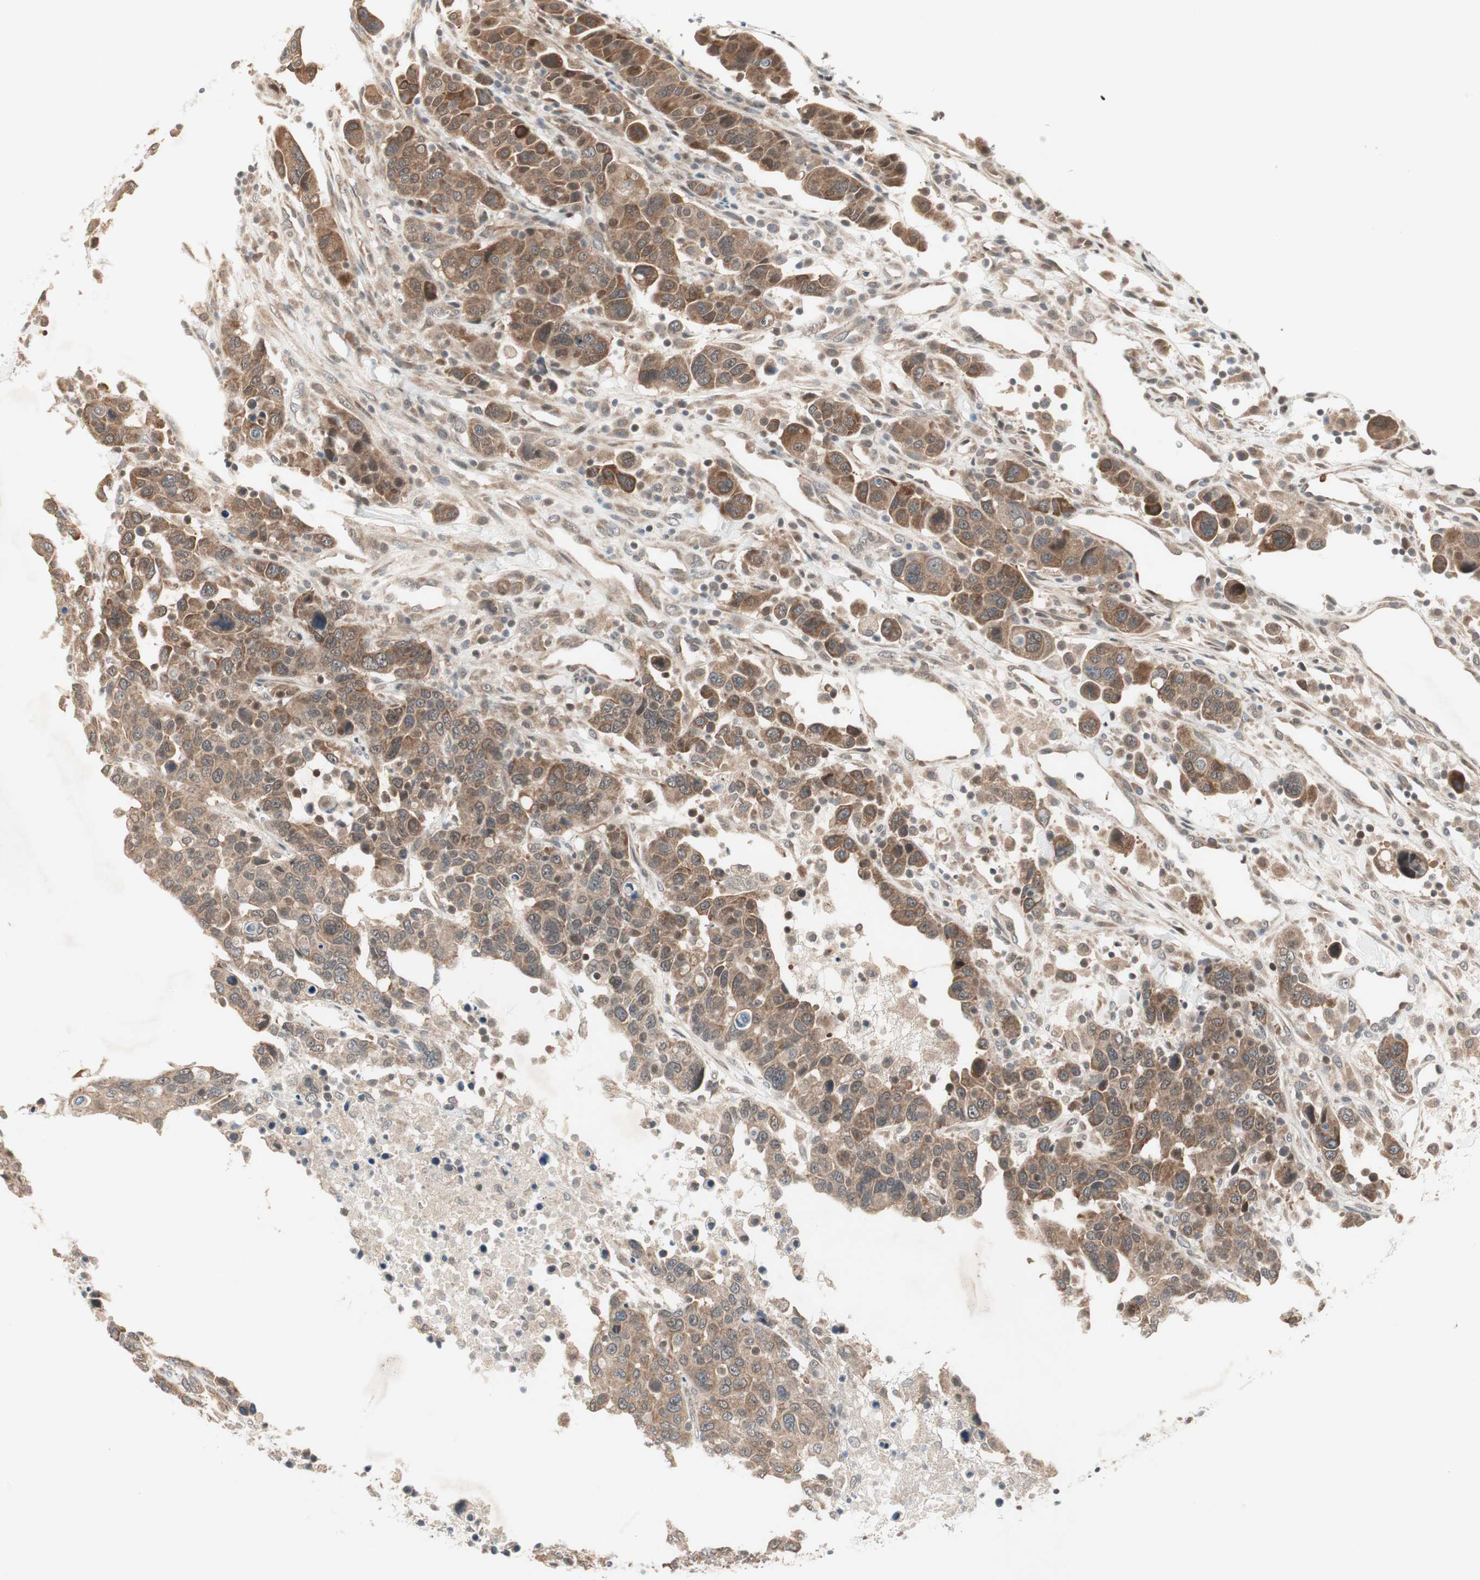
{"staining": {"intensity": "moderate", "quantity": ">75%", "location": "cytoplasmic/membranous"}, "tissue": "breast cancer", "cell_type": "Tumor cells", "image_type": "cancer", "snomed": [{"axis": "morphology", "description": "Duct carcinoma"}, {"axis": "topography", "description": "Breast"}], "caption": "Breast cancer tissue exhibits moderate cytoplasmic/membranous positivity in about >75% of tumor cells", "gene": "PGBD1", "patient": {"sex": "female", "age": 37}}